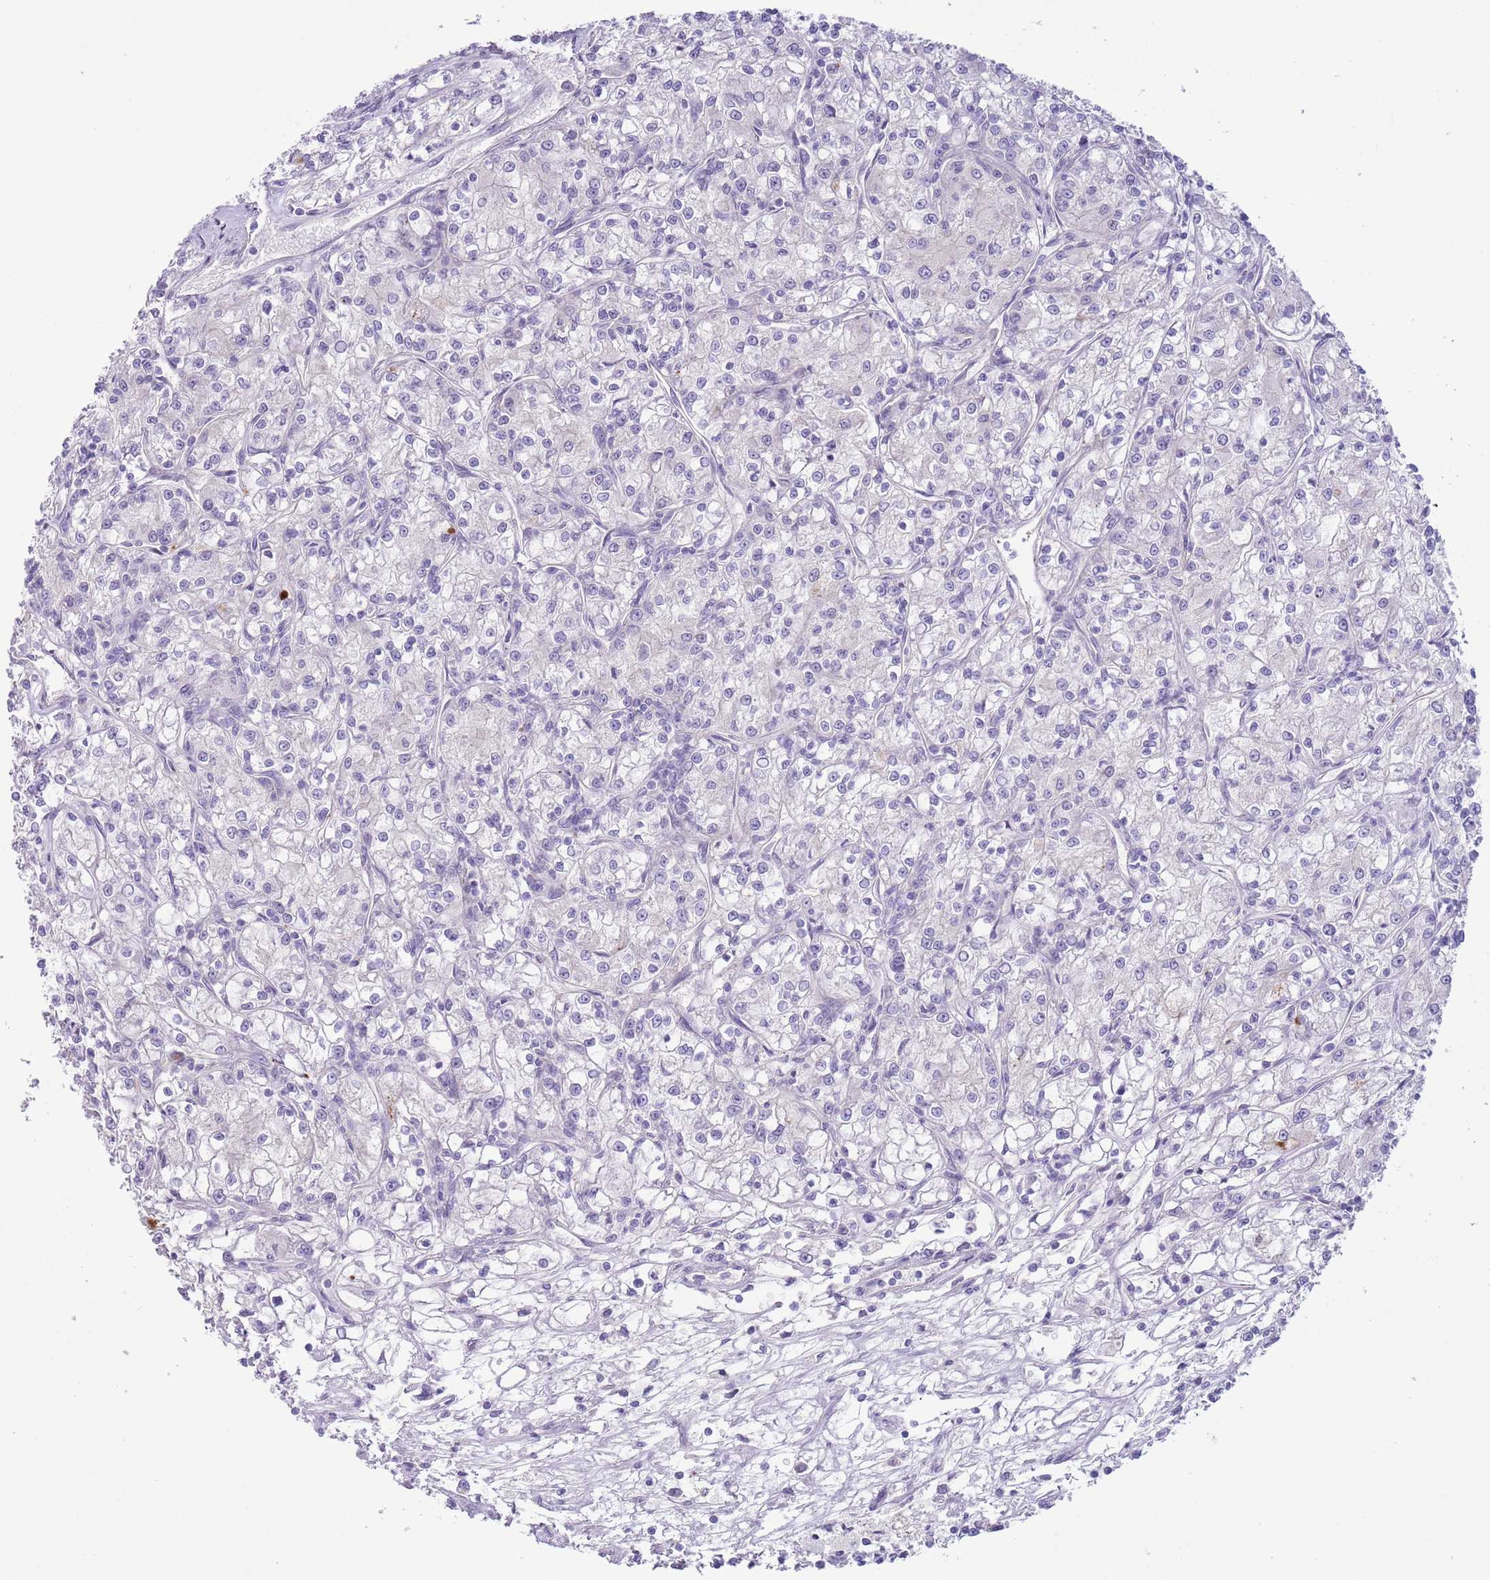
{"staining": {"intensity": "negative", "quantity": "none", "location": "none"}, "tissue": "renal cancer", "cell_type": "Tumor cells", "image_type": "cancer", "snomed": [{"axis": "morphology", "description": "Adenocarcinoma, NOS"}, {"axis": "topography", "description": "Kidney"}], "caption": "Tumor cells show no significant protein expression in renal cancer (adenocarcinoma).", "gene": "CFH", "patient": {"sex": "female", "age": 59}}